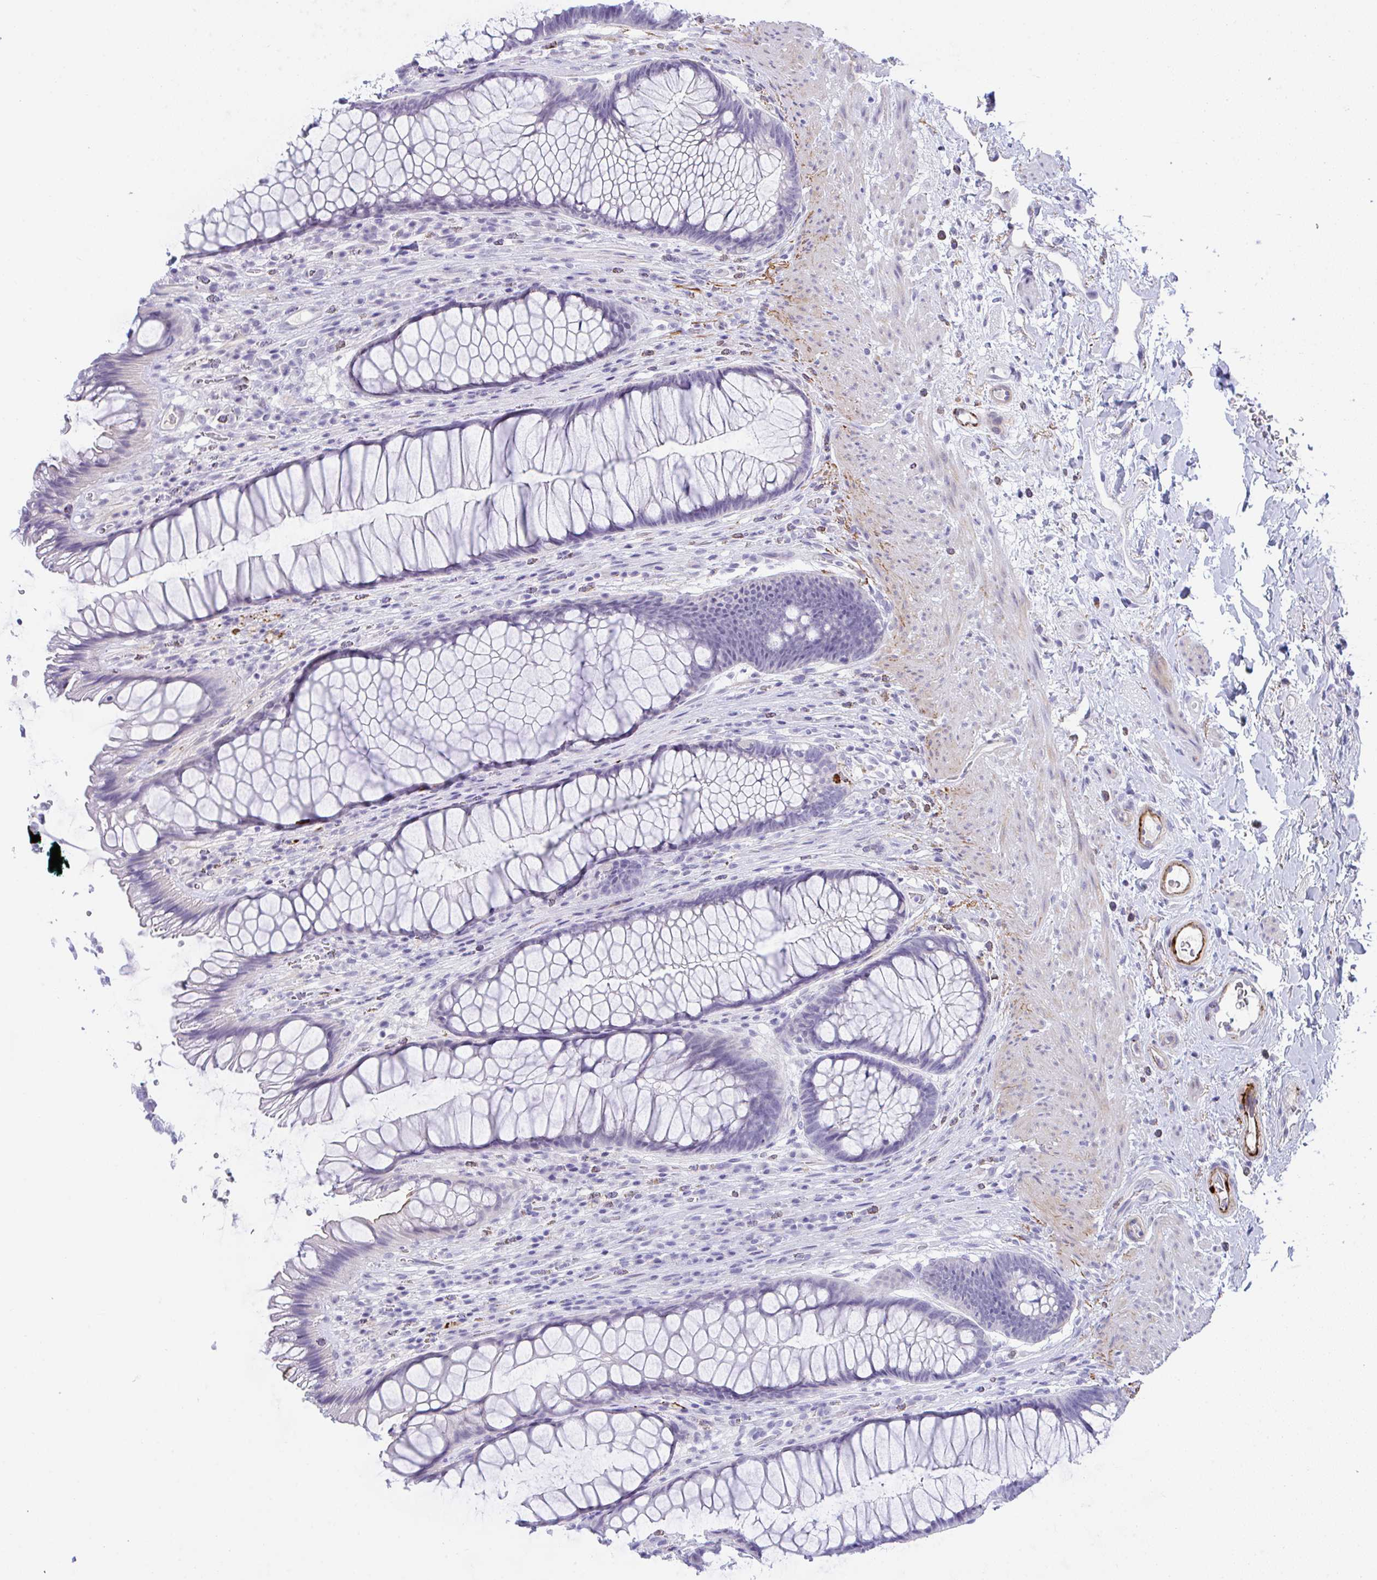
{"staining": {"intensity": "negative", "quantity": "none", "location": "none"}, "tissue": "rectum", "cell_type": "Glandular cells", "image_type": "normal", "snomed": [{"axis": "morphology", "description": "Normal tissue, NOS"}, {"axis": "topography", "description": "Rectum"}], "caption": "Glandular cells show no significant protein expression in benign rectum. (Stains: DAB immunohistochemistry (IHC) with hematoxylin counter stain, Microscopy: brightfield microscopy at high magnification).", "gene": "KMT2E", "patient": {"sex": "male", "age": 53}}